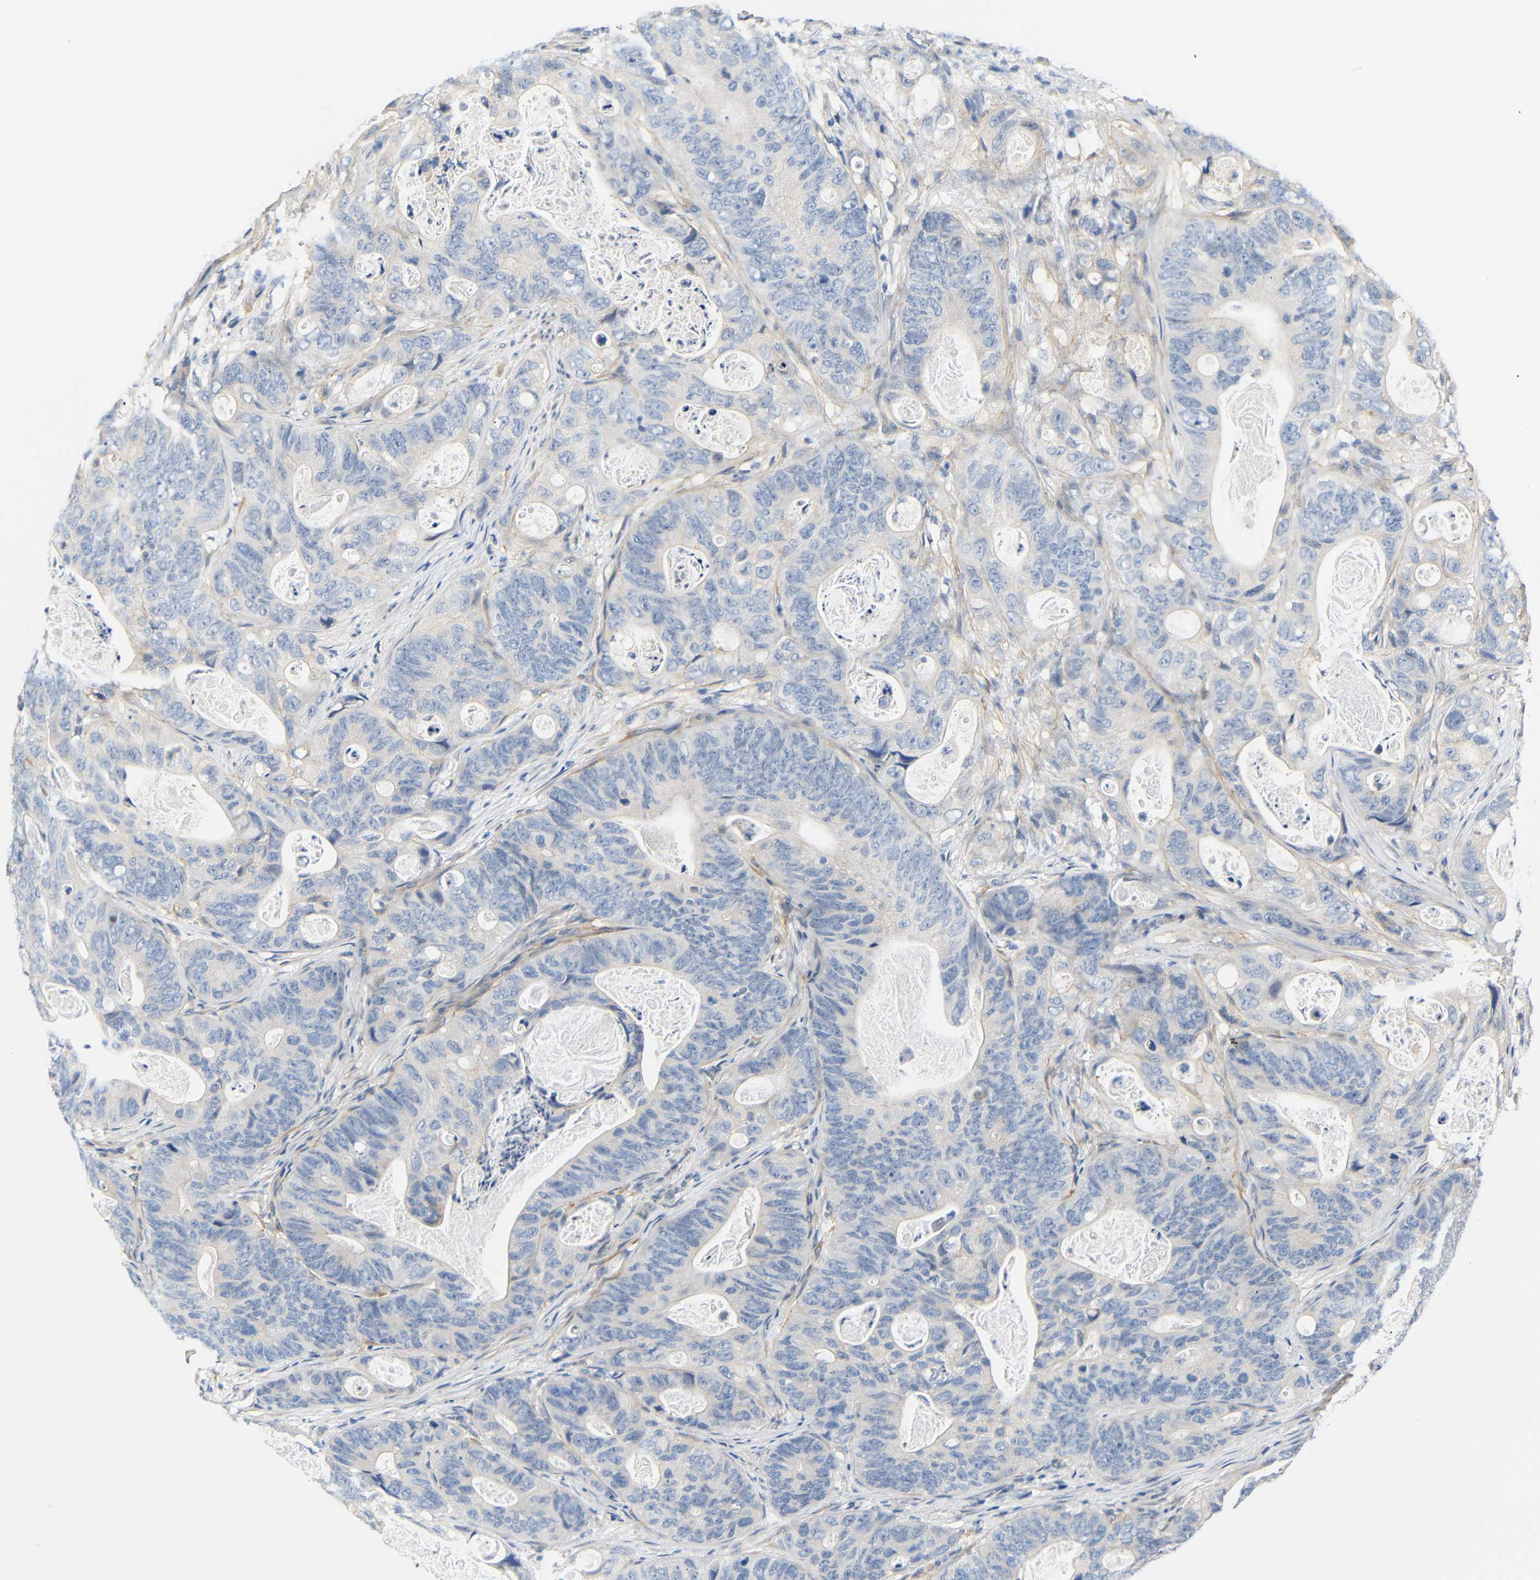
{"staining": {"intensity": "negative", "quantity": "none", "location": "none"}, "tissue": "stomach cancer", "cell_type": "Tumor cells", "image_type": "cancer", "snomed": [{"axis": "morphology", "description": "Adenocarcinoma, NOS"}, {"axis": "topography", "description": "Stomach"}], "caption": "Stomach cancer was stained to show a protein in brown. There is no significant positivity in tumor cells.", "gene": "STMN3", "patient": {"sex": "female", "age": 89}}